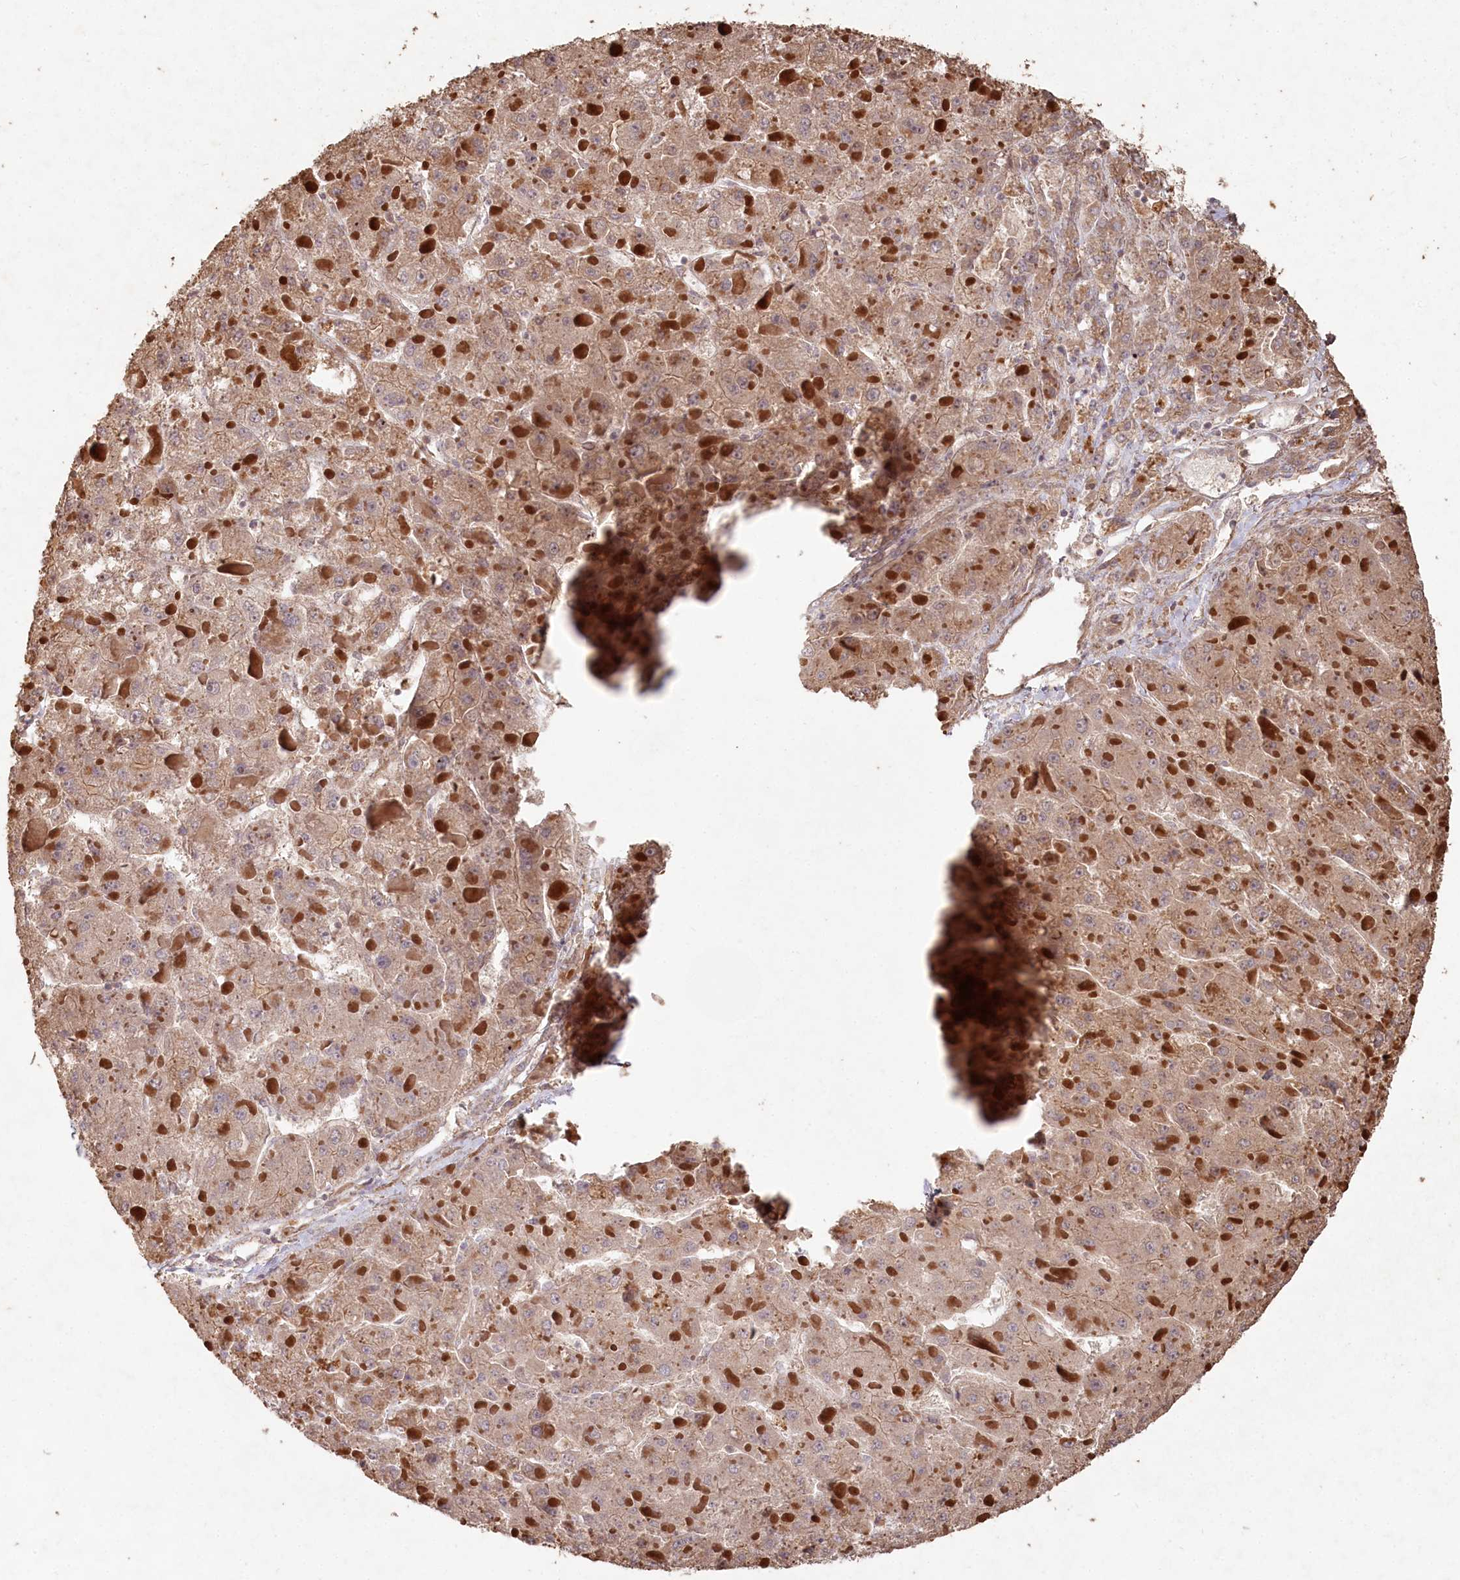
{"staining": {"intensity": "moderate", "quantity": ">75%", "location": "cytoplasmic/membranous"}, "tissue": "liver cancer", "cell_type": "Tumor cells", "image_type": "cancer", "snomed": [{"axis": "morphology", "description": "Carcinoma, Hepatocellular, NOS"}, {"axis": "topography", "description": "Liver"}], "caption": "A micrograph of human liver cancer (hepatocellular carcinoma) stained for a protein exhibits moderate cytoplasmic/membranous brown staining in tumor cells. (IHC, brightfield microscopy, high magnification).", "gene": "HAL", "patient": {"sex": "female", "age": 73}}